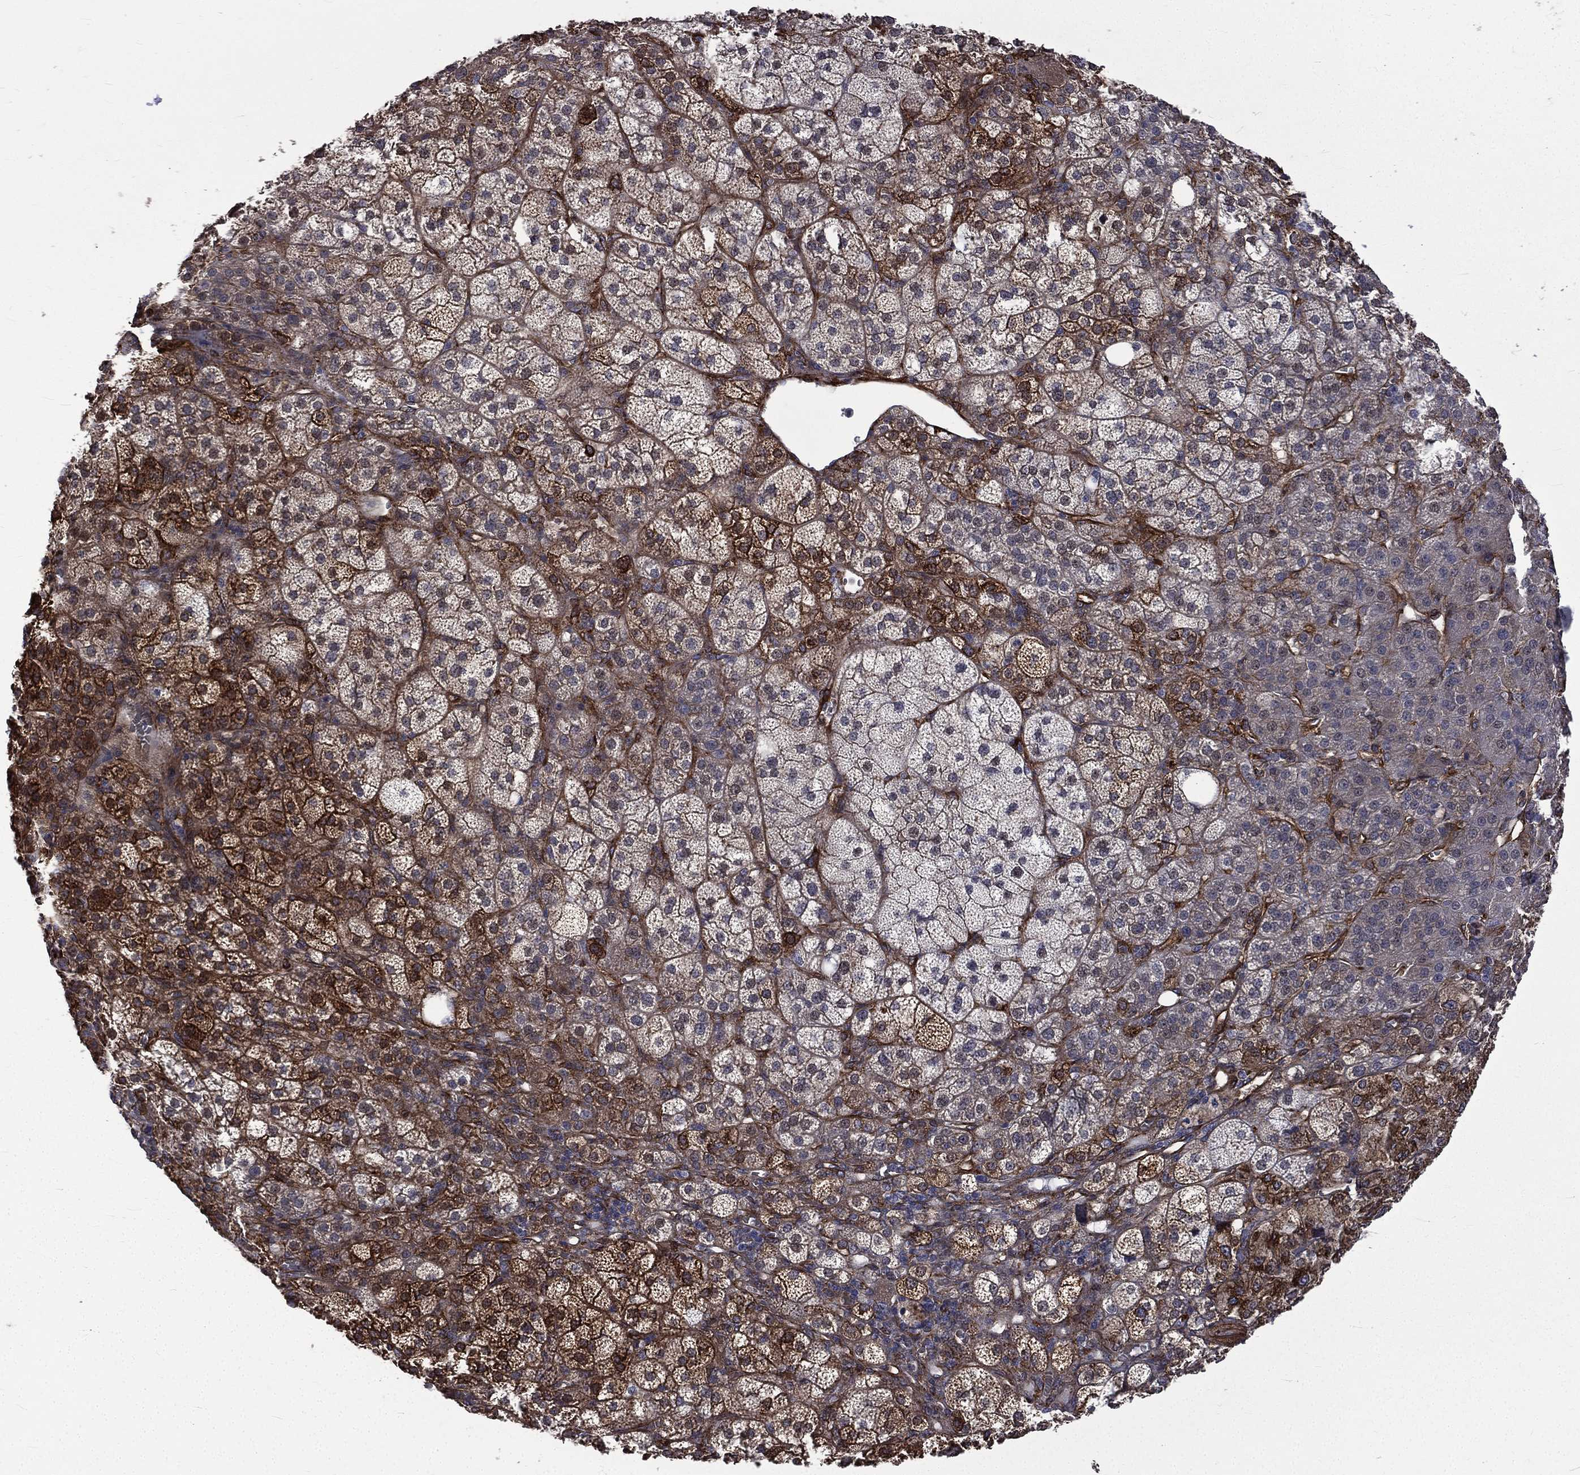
{"staining": {"intensity": "strong", "quantity": "25%-75%", "location": "cytoplasmic/membranous"}, "tissue": "adrenal gland", "cell_type": "Glandular cells", "image_type": "normal", "snomed": [{"axis": "morphology", "description": "Normal tissue, NOS"}, {"axis": "topography", "description": "Adrenal gland"}], "caption": "A brown stain highlights strong cytoplasmic/membranous expression of a protein in glandular cells of normal adrenal gland. (brown staining indicates protein expression, while blue staining denotes nuclei).", "gene": "PPFIBP1", "patient": {"sex": "female", "age": 60}}